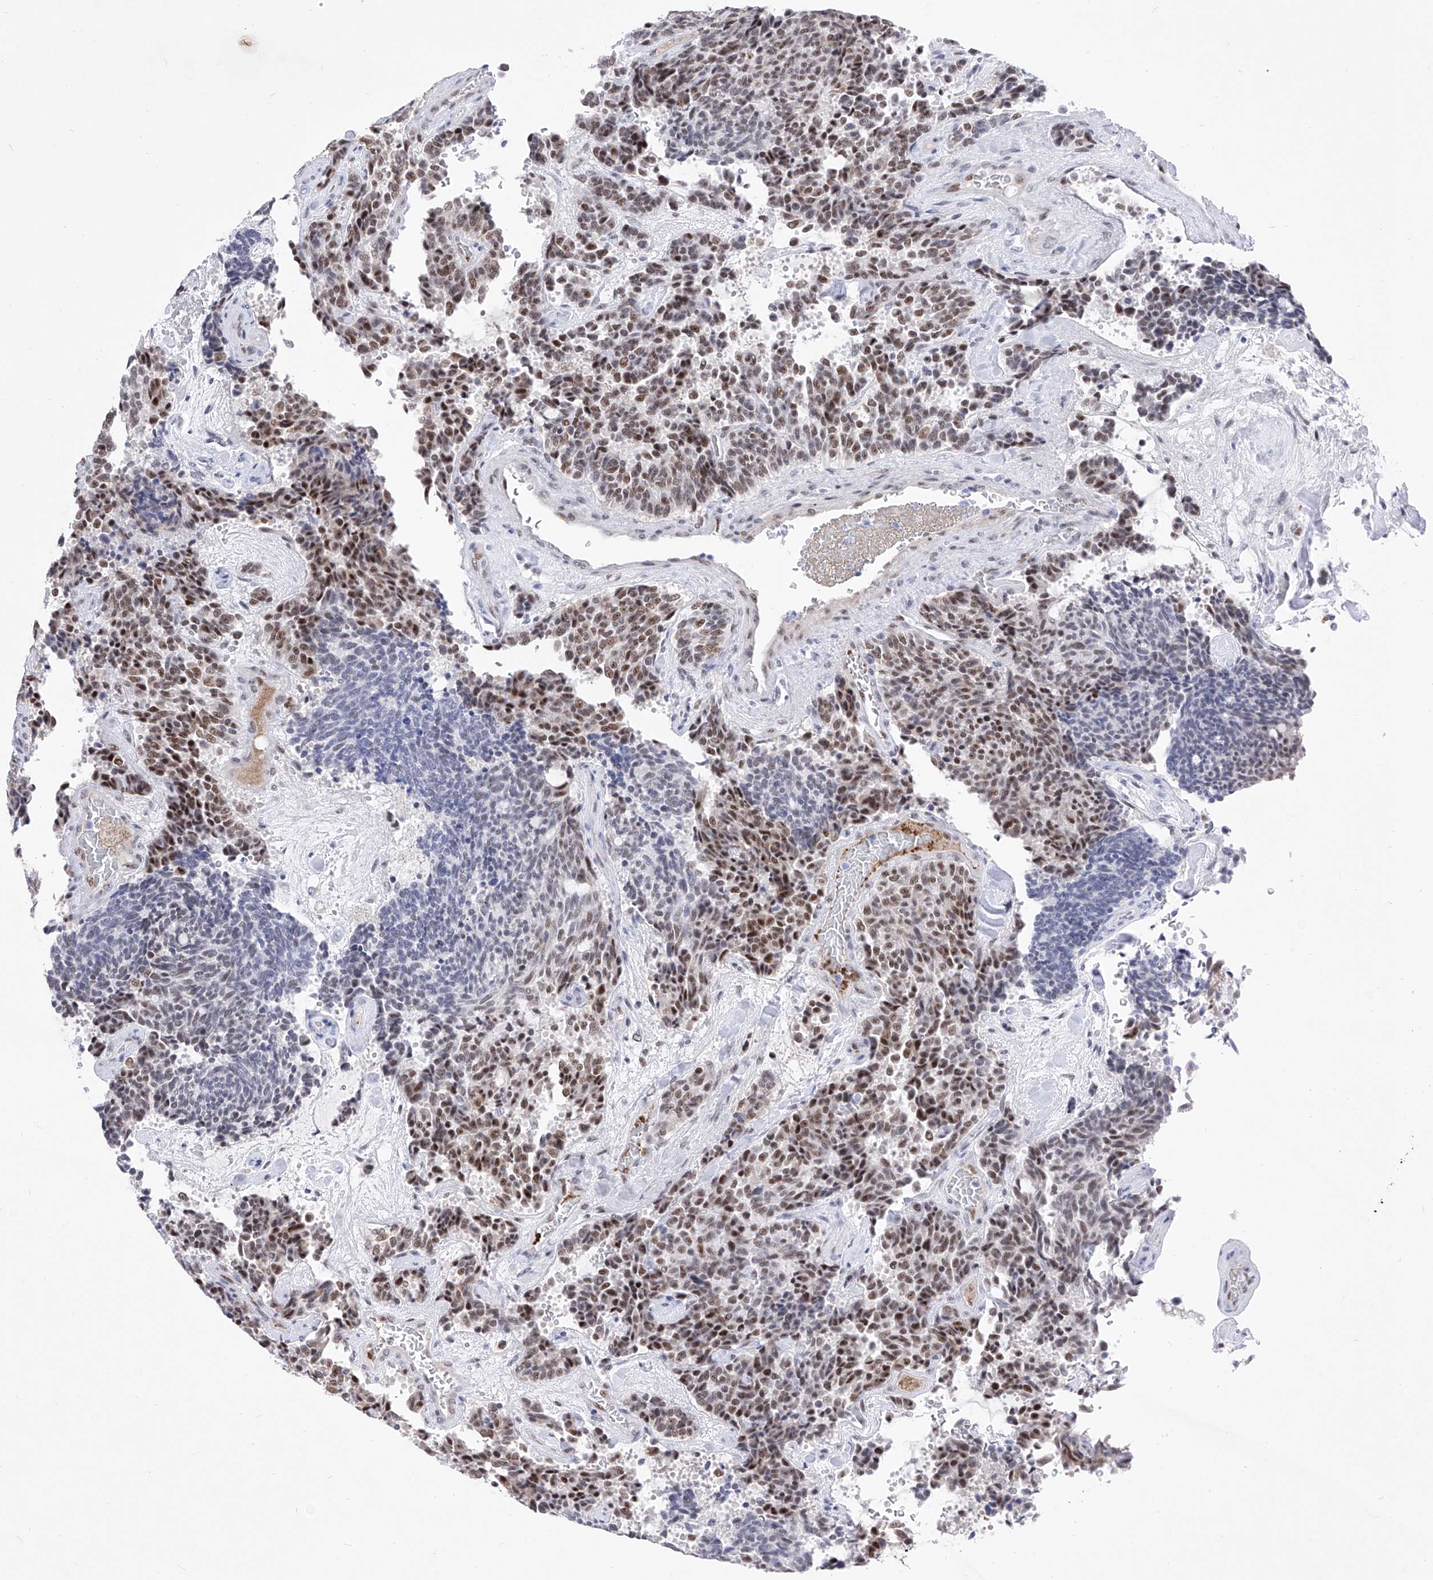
{"staining": {"intensity": "strong", "quantity": "25%-75%", "location": "nuclear"}, "tissue": "carcinoid", "cell_type": "Tumor cells", "image_type": "cancer", "snomed": [{"axis": "morphology", "description": "Carcinoid, malignant, NOS"}, {"axis": "topography", "description": "Pancreas"}], "caption": "The image demonstrates staining of malignant carcinoid, revealing strong nuclear protein positivity (brown color) within tumor cells.", "gene": "ATN1", "patient": {"sex": "female", "age": 54}}